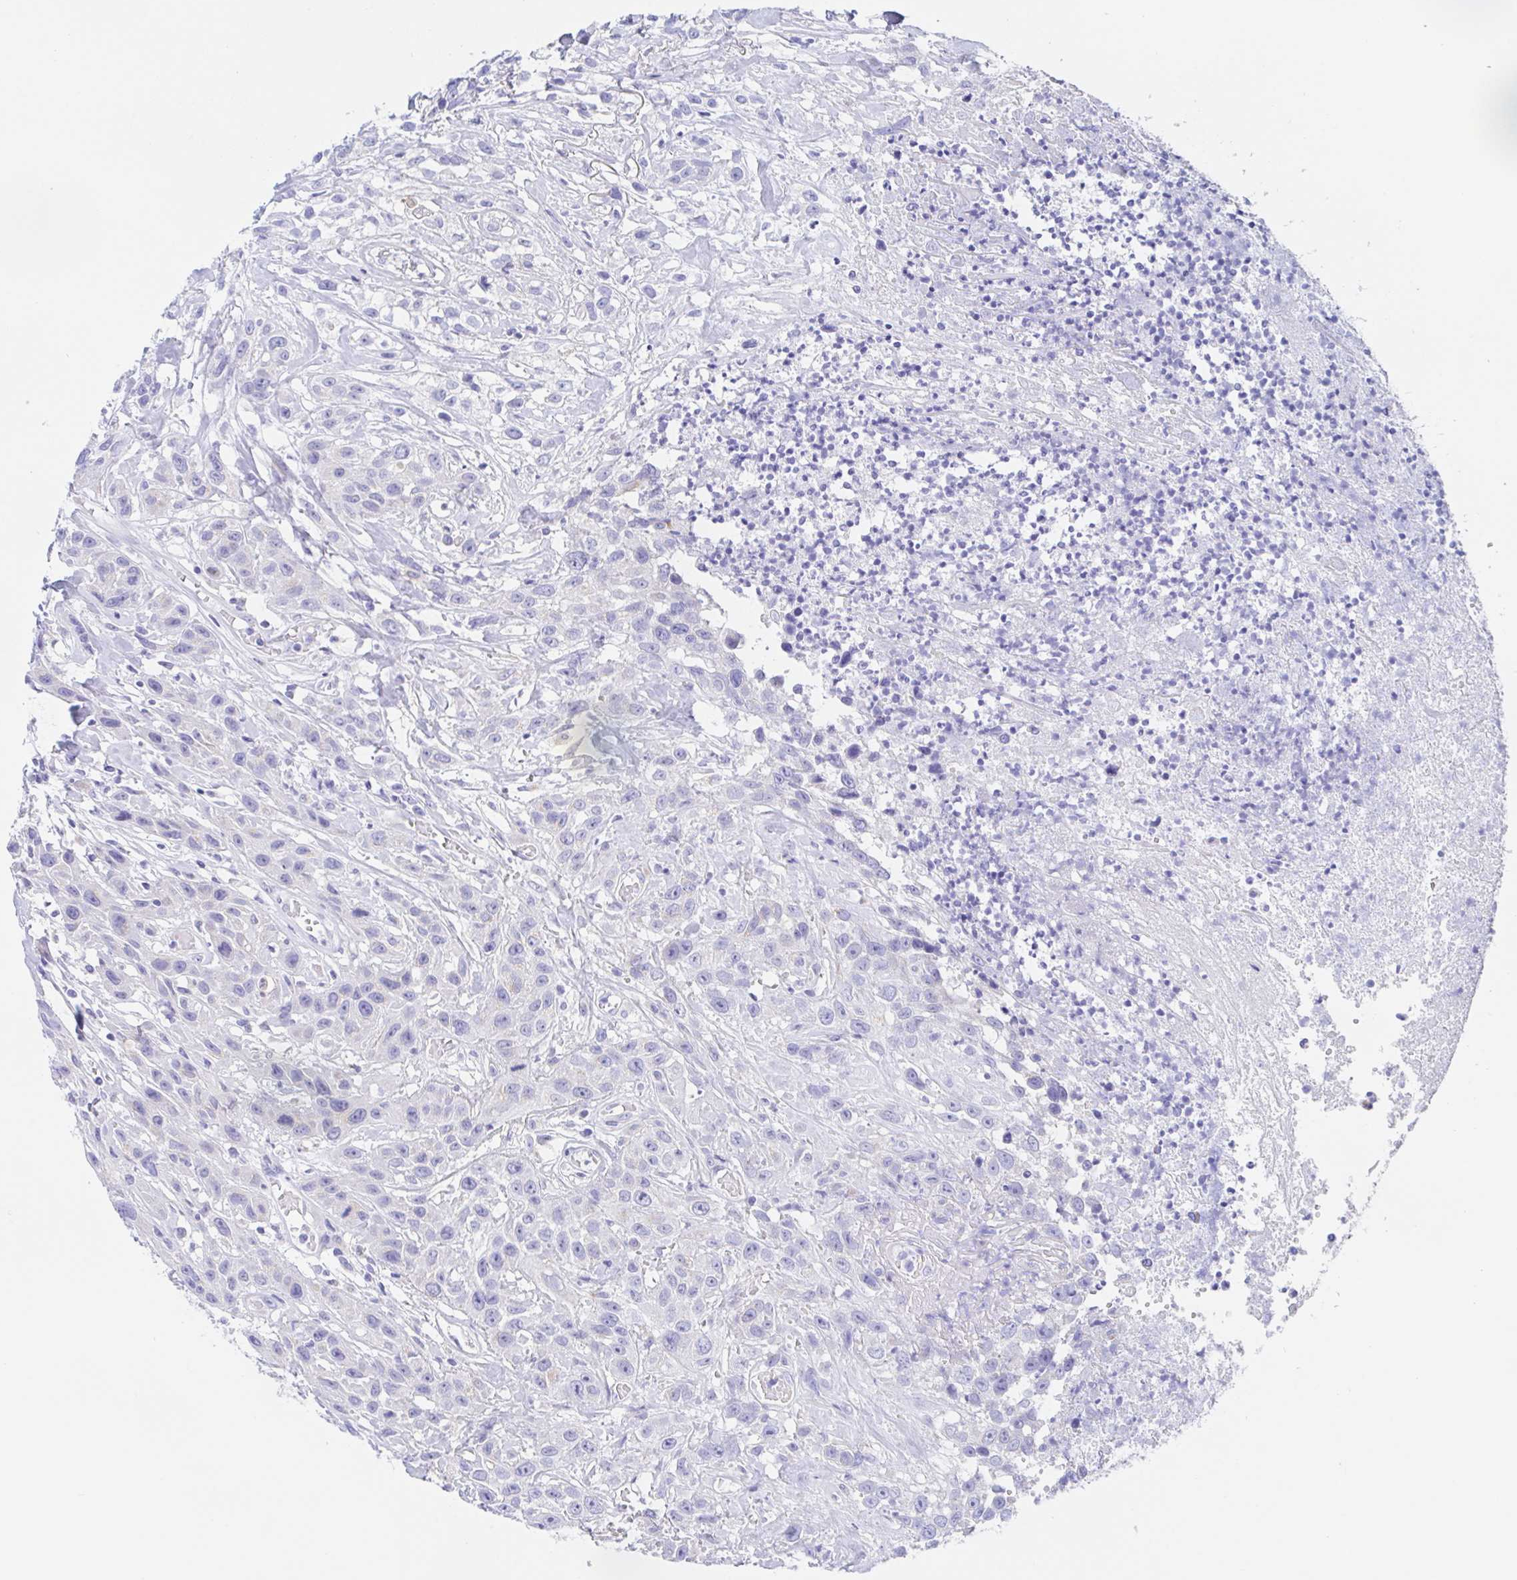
{"staining": {"intensity": "negative", "quantity": "none", "location": "none"}, "tissue": "head and neck cancer", "cell_type": "Tumor cells", "image_type": "cancer", "snomed": [{"axis": "morphology", "description": "Squamous cell carcinoma, NOS"}, {"axis": "topography", "description": "Head-Neck"}], "caption": "Tumor cells are negative for brown protein staining in head and neck cancer.", "gene": "SCG3", "patient": {"sex": "male", "age": 57}}